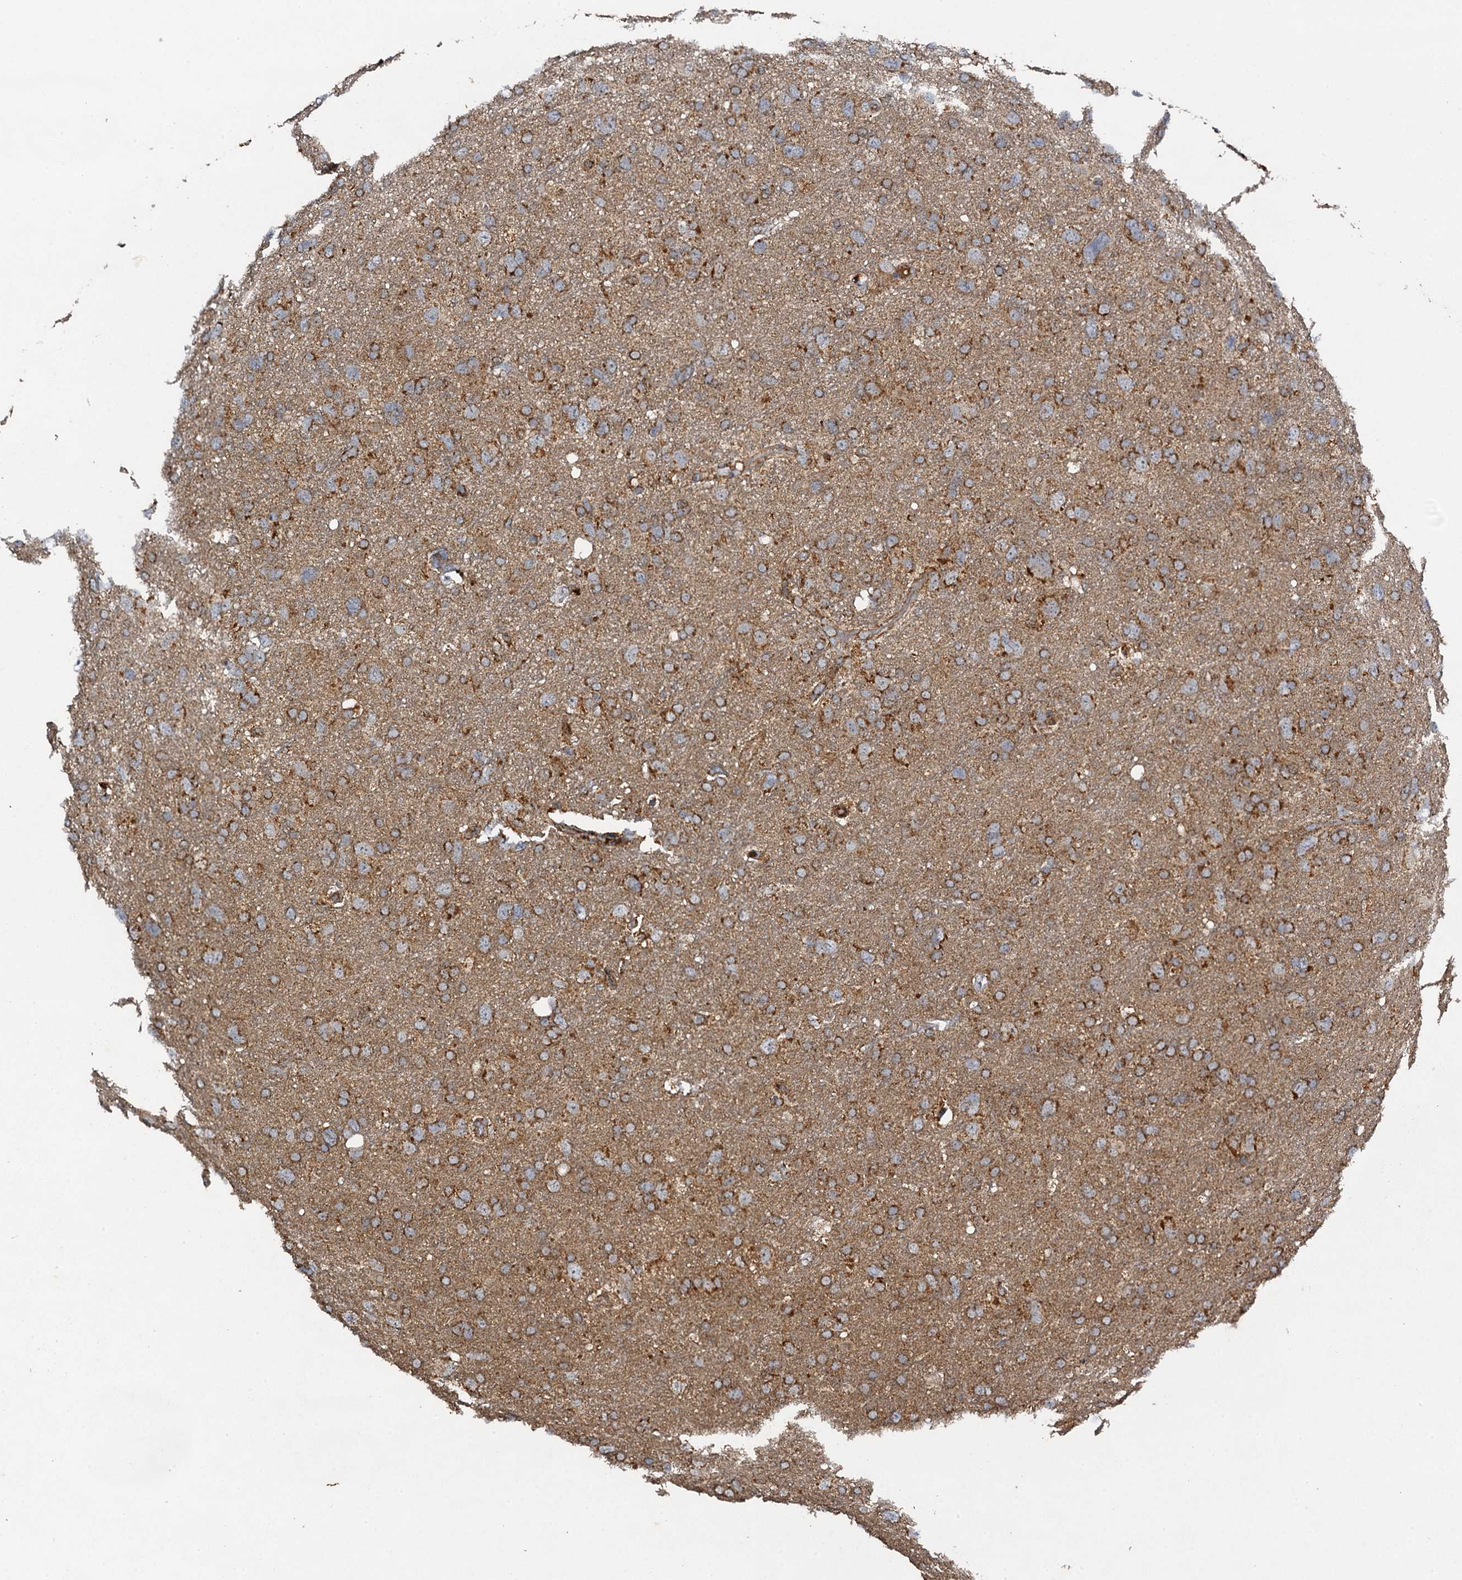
{"staining": {"intensity": "moderate", "quantity": ">75%", "location": "cytoplasmic/membranous"}, "tissue": "glioma", "cell_type": "Tumor cells", "image_type": "cancer", "snomed": [{"axis": "morphology", "description": "Glioma, malignant, High grade"}, {"axis": "topography", "description": "Brain"}], "caption": "This photomicrograph displays immunohistochemistry staining of human malignant glioma (high-grade), with medium moderate cytoplasmic/membranous positivity in approximately >75% of tumor cells.", "gene": "NDUFA13", "patient": {"sex": "male", "age": 61}}